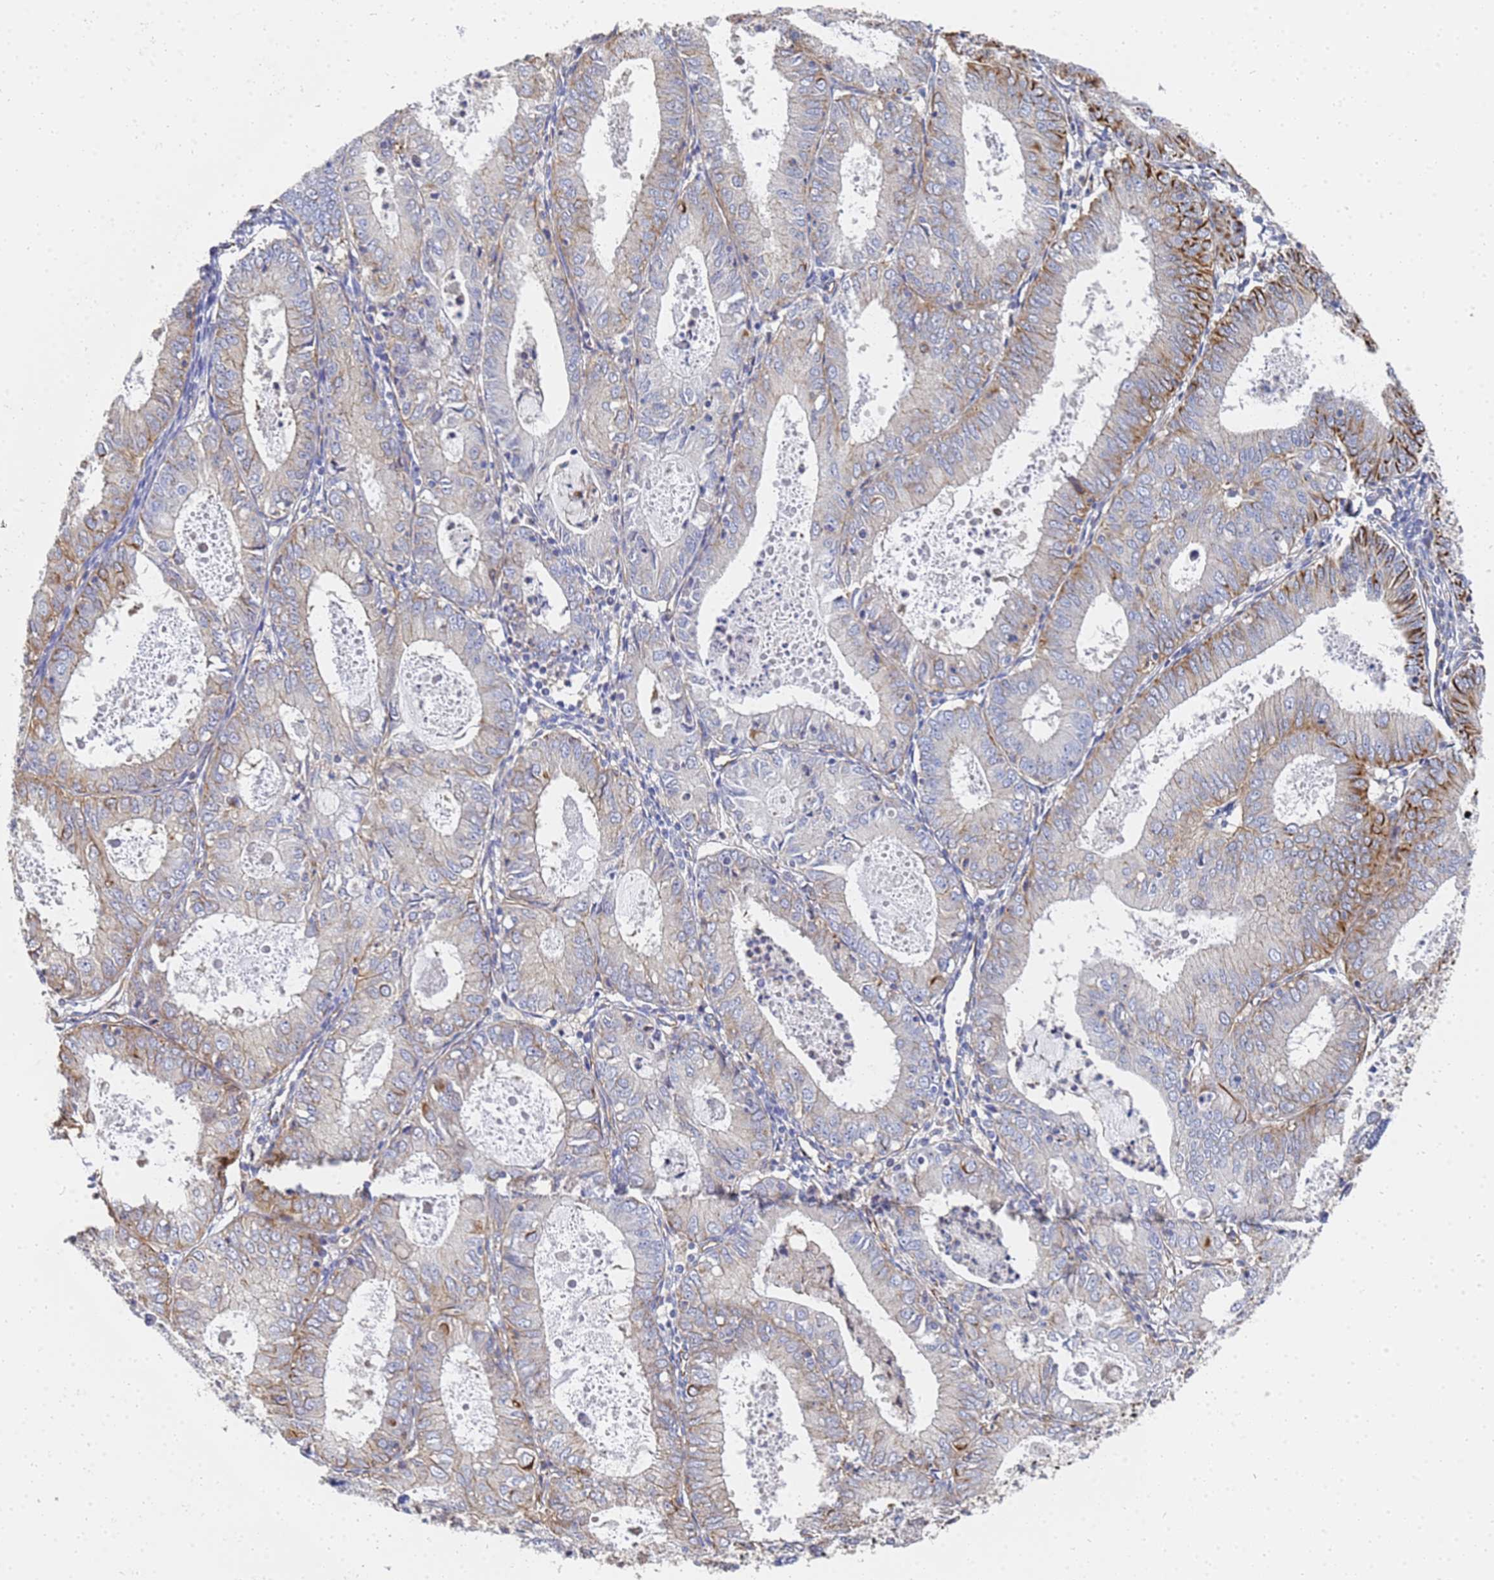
{"staining": {"intensity": "moderate", "quantity": "<25%", "location": "cytoplasmic/membranous"}, "tissue": "endometrial cancer", "cell_type": "Tumor cells", "image_type": "cancer", "snomed": [{"axis": "morphology", "description": "Adenocarcinoma, NOS"}, {"axis": "topography", "description": "Endometrium"}], "caption": "This histopathology image demonstrates immunohistochemistry (IHC) staining of human endometrial cancer, with low moderate cytoplasmic/membranous expression in about <25% of tumor cells.", "gene": "SYT13", "patient": {"sex": "female", "age": 57}}